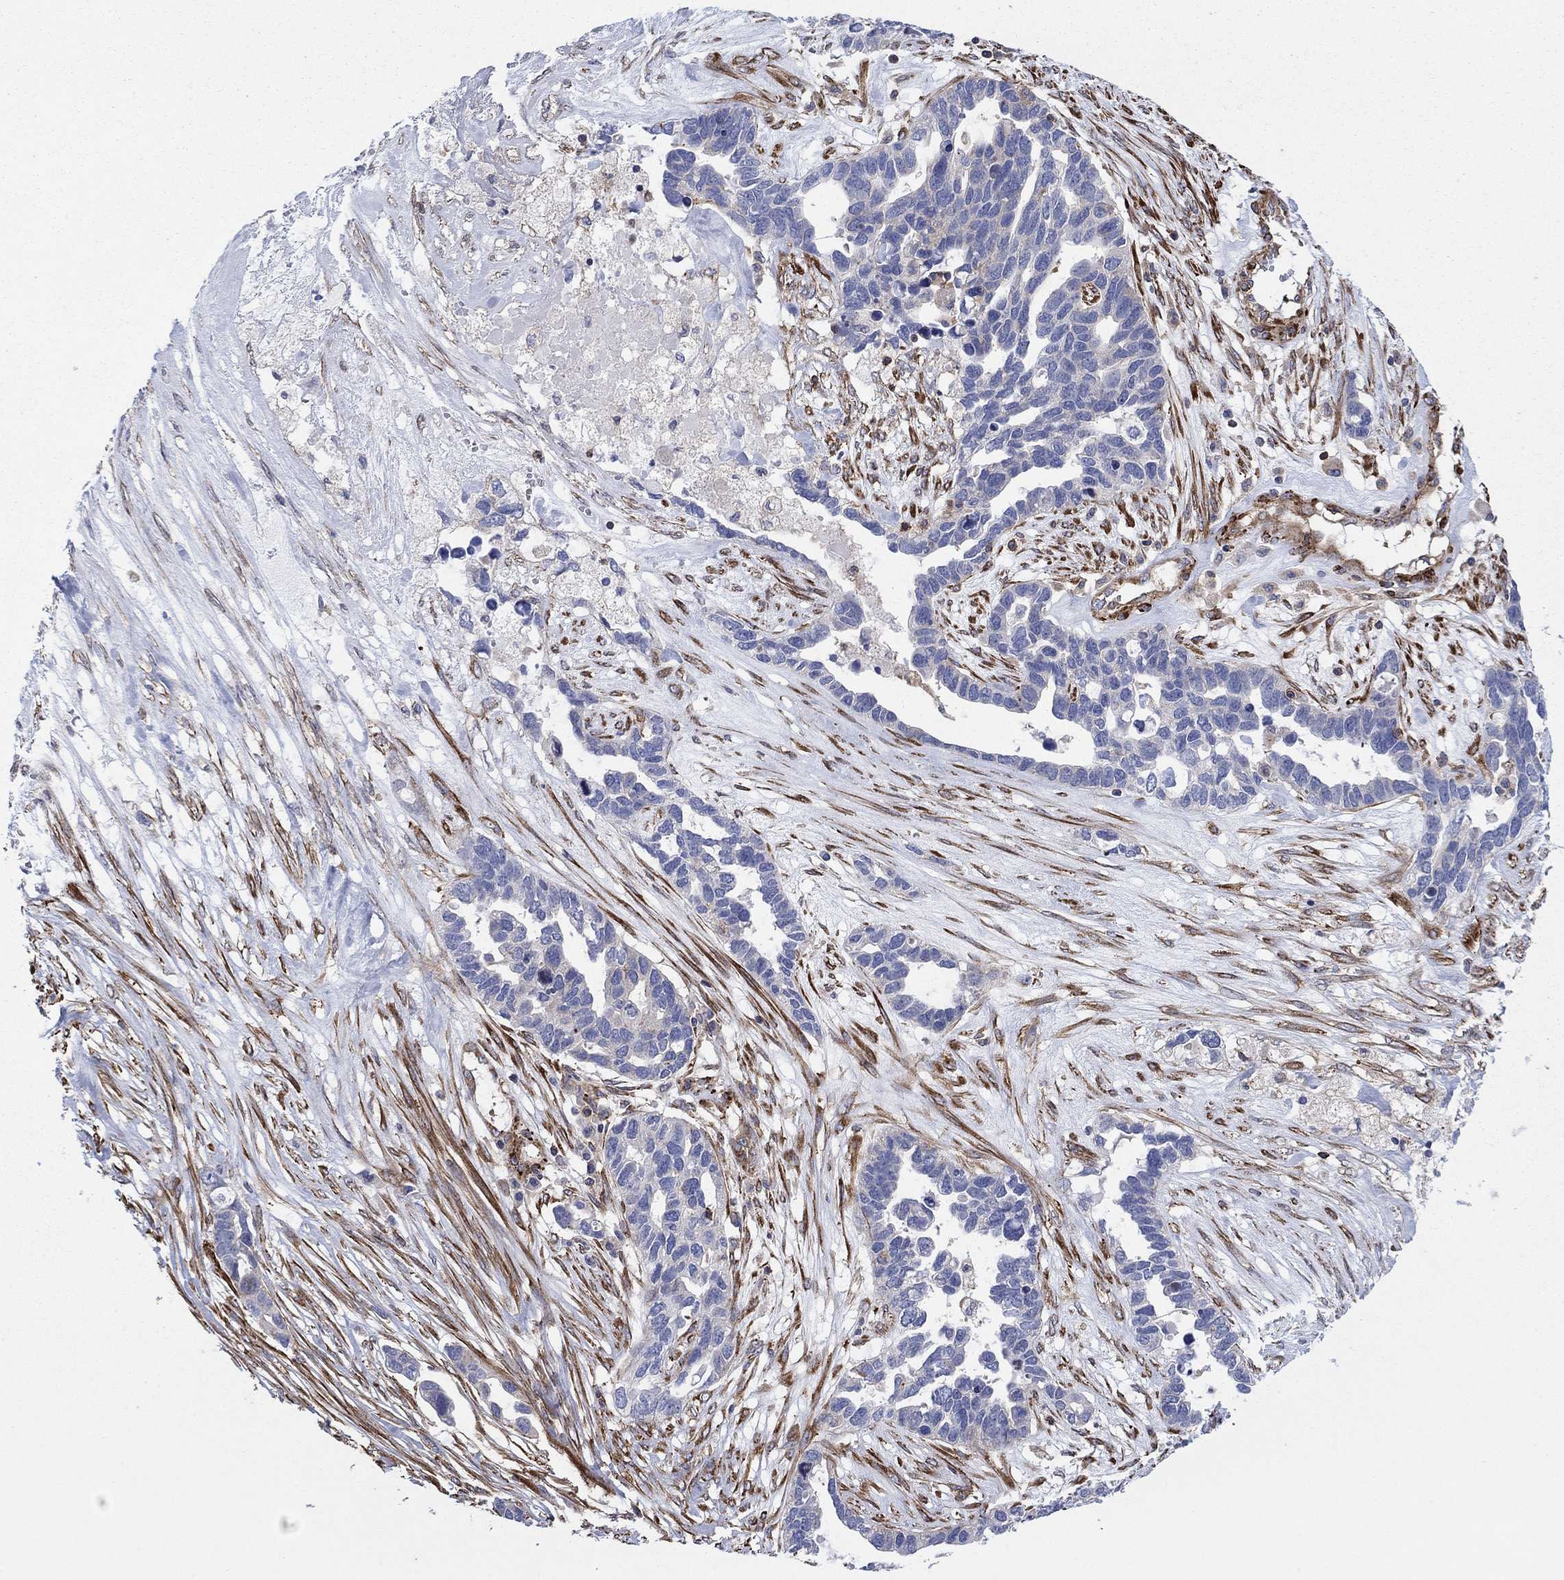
{"staining": {"intensity": "weak", "quantity": "<25%", "location": "cytoplasmic/membranous"}, "tissue": "ovarian cancer", "cell_type": "Tumor cells", "image_type": "cancer", "snomed": [{"axis": "morphology", "description": "Cystadenocarcinoma, serous, NOS"}, {"axis": "topography", "description": "Ovary"}], "caption": "High magnification brightfield microscopy of ovarian cancer stained with DAB (brown) and counterstained with hematoxylin (blue): tumor cells show no significant staining.", "gene": "PAG1", "patient": {"sex": "female", "age": 54}}